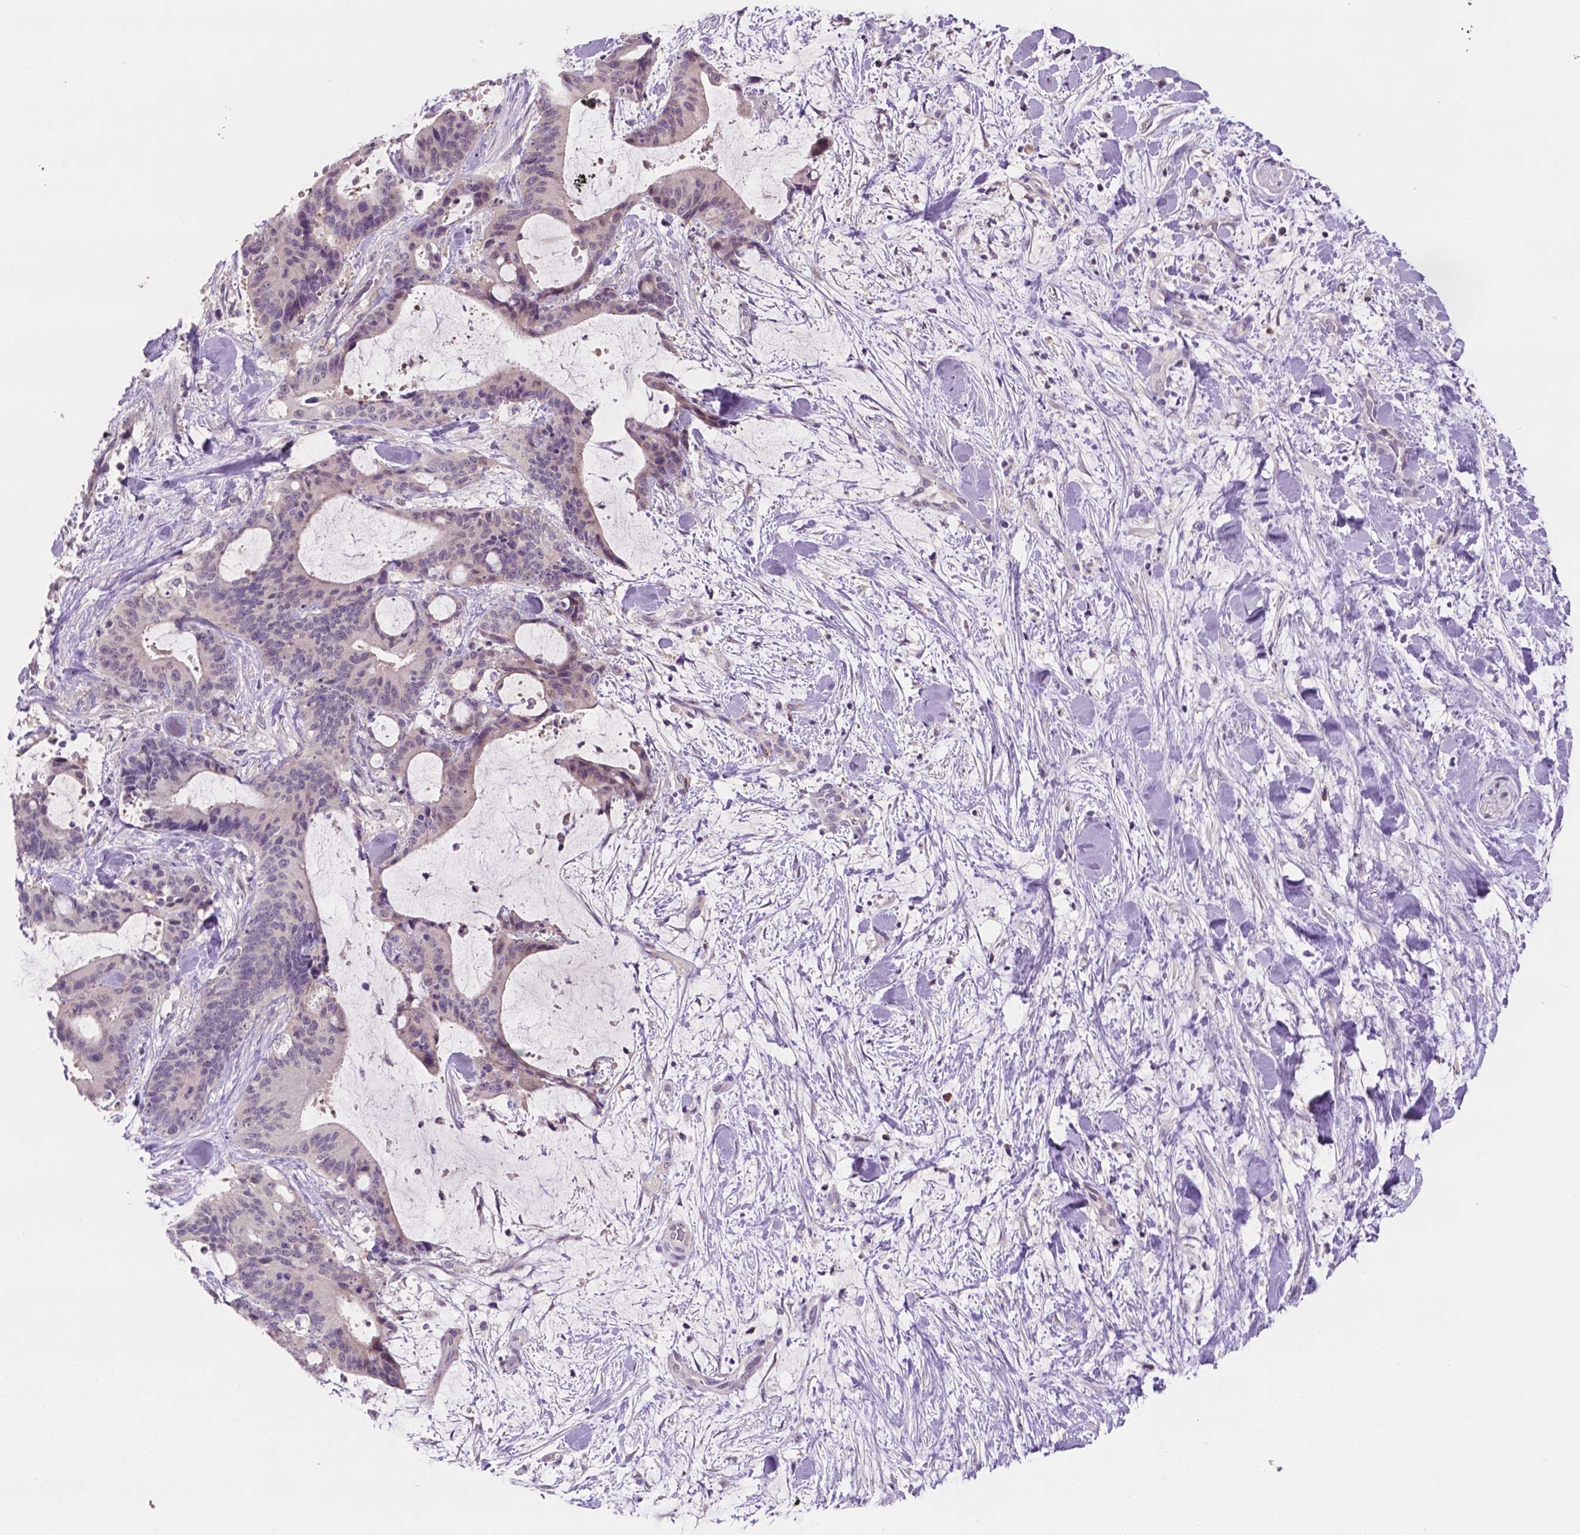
{"staining": {"intensity": "negative", "quantity": "none", "location": "none"}, "tissue": "liver cancer", "cell_type": "Tumor cells", "image_type": "cancer", "snomed": [{"axis": "morphology", "description": "Cholangiocarcinoma"}, {"axis": "topography", "description": "Liver"}], "caption": "Liver cholangiocarcinoma was stained to show a protein in brown. There is no significant staining in tumor cells. The staining was performed using DAB (3,3'-diaminobenzidine) to visualize the protein expression in brown, while the nuclei were stained in blue with hematoxylin (Magnification: 20x).", "gene": "MROH6", "patient": {"sex": "female", "age": 73}}